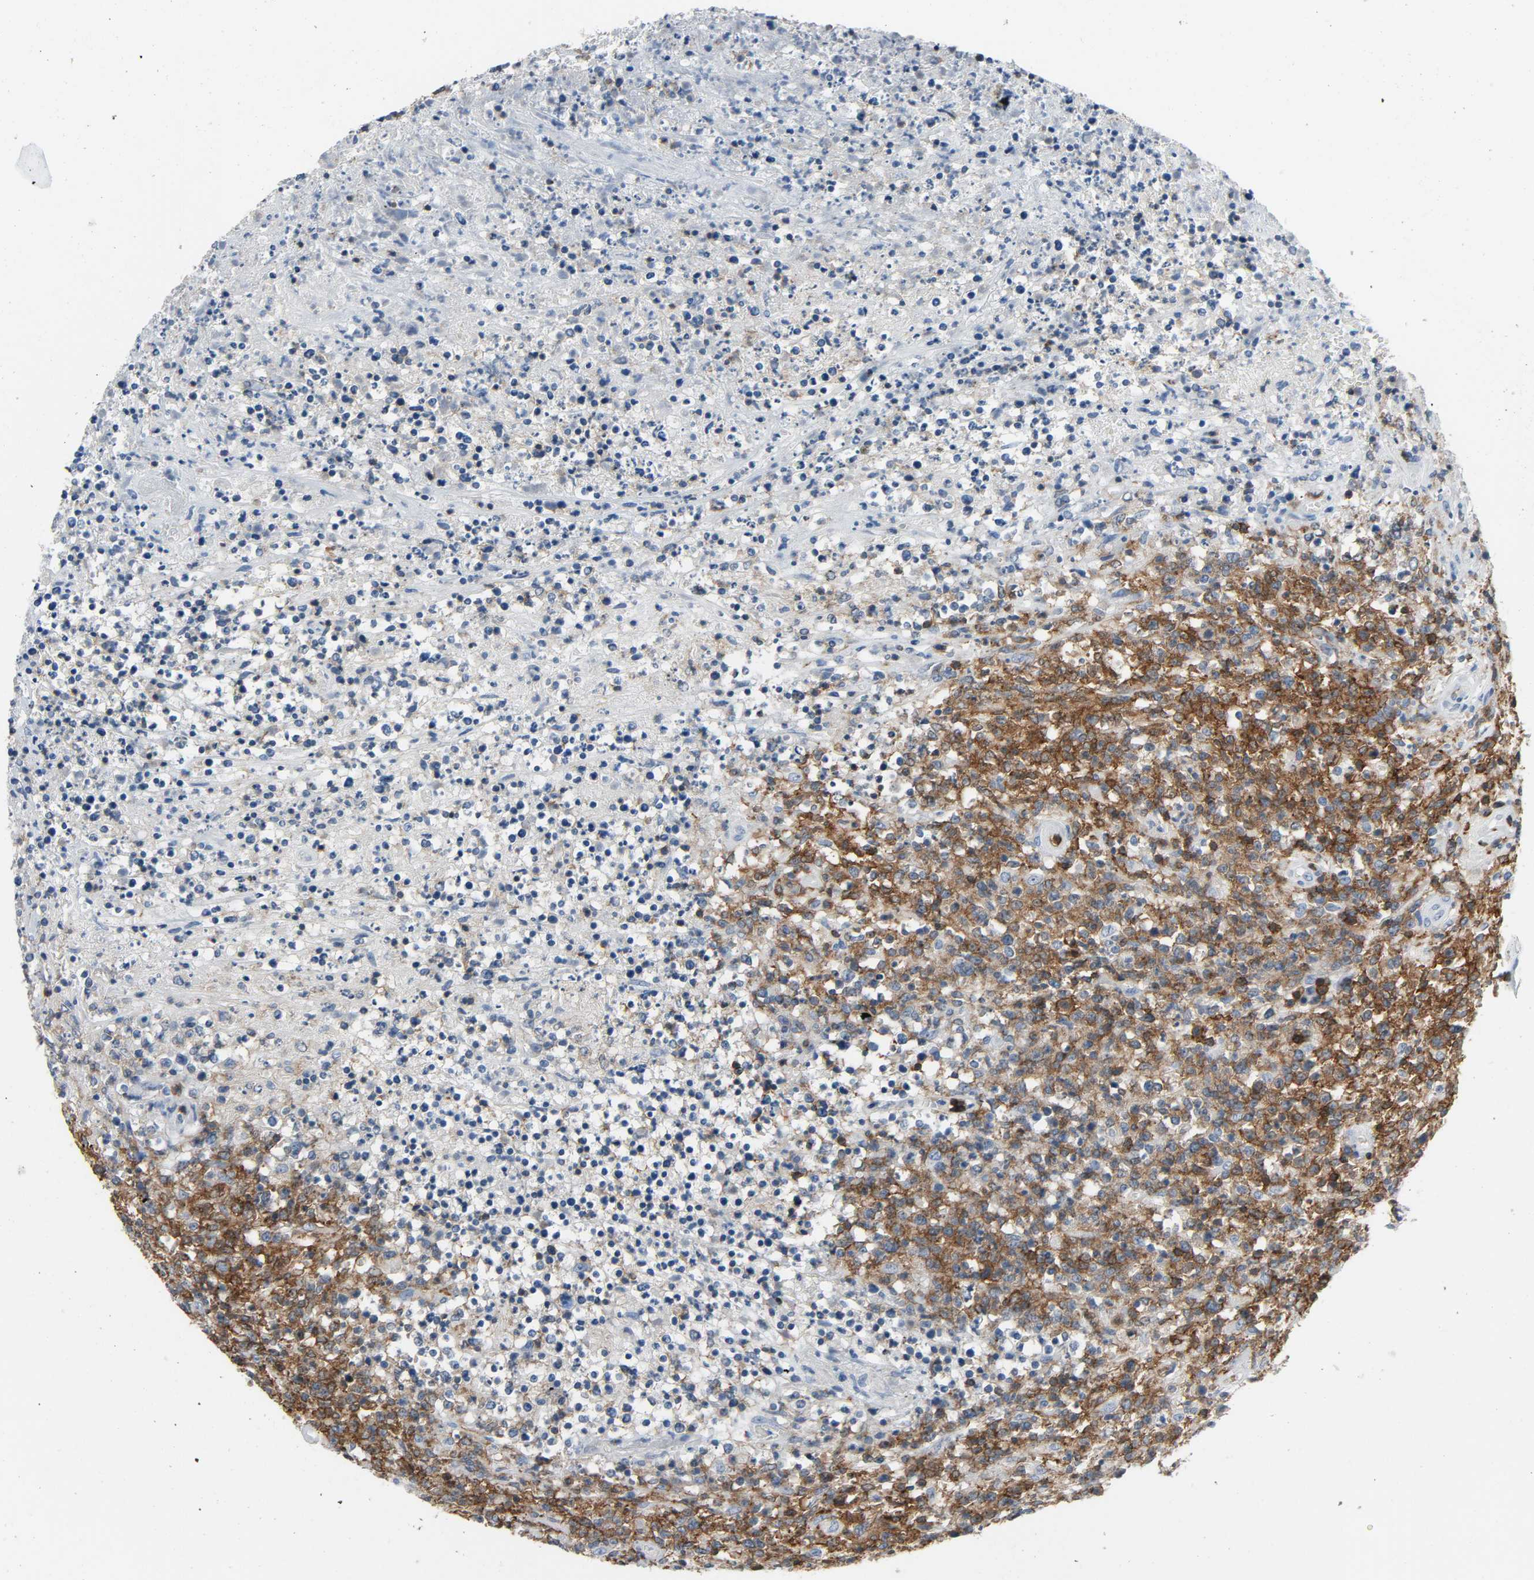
{"staining": {"intensity": "strong", "quantity": ">75%", "location": "cytoplasmic/membranous"}, "tissue": "lymphoma", "cell_type": "Tumor cells", "image_type": "cancer", "snomed": [{"axis": "morphology", "description": "Malignant lymphoma, non-Hodgkin's type, High grade"}, {"axis": "topography", "description": "Lymph node"}], "caption": "The micrograph shows immunohistochemical staining of lymphoma. There is strong cytoplasmic/membranous expression is identified in approximately >75% of tumor cells.", "gene": "LCK", "patient": {"sex": "female", "age": 84}}